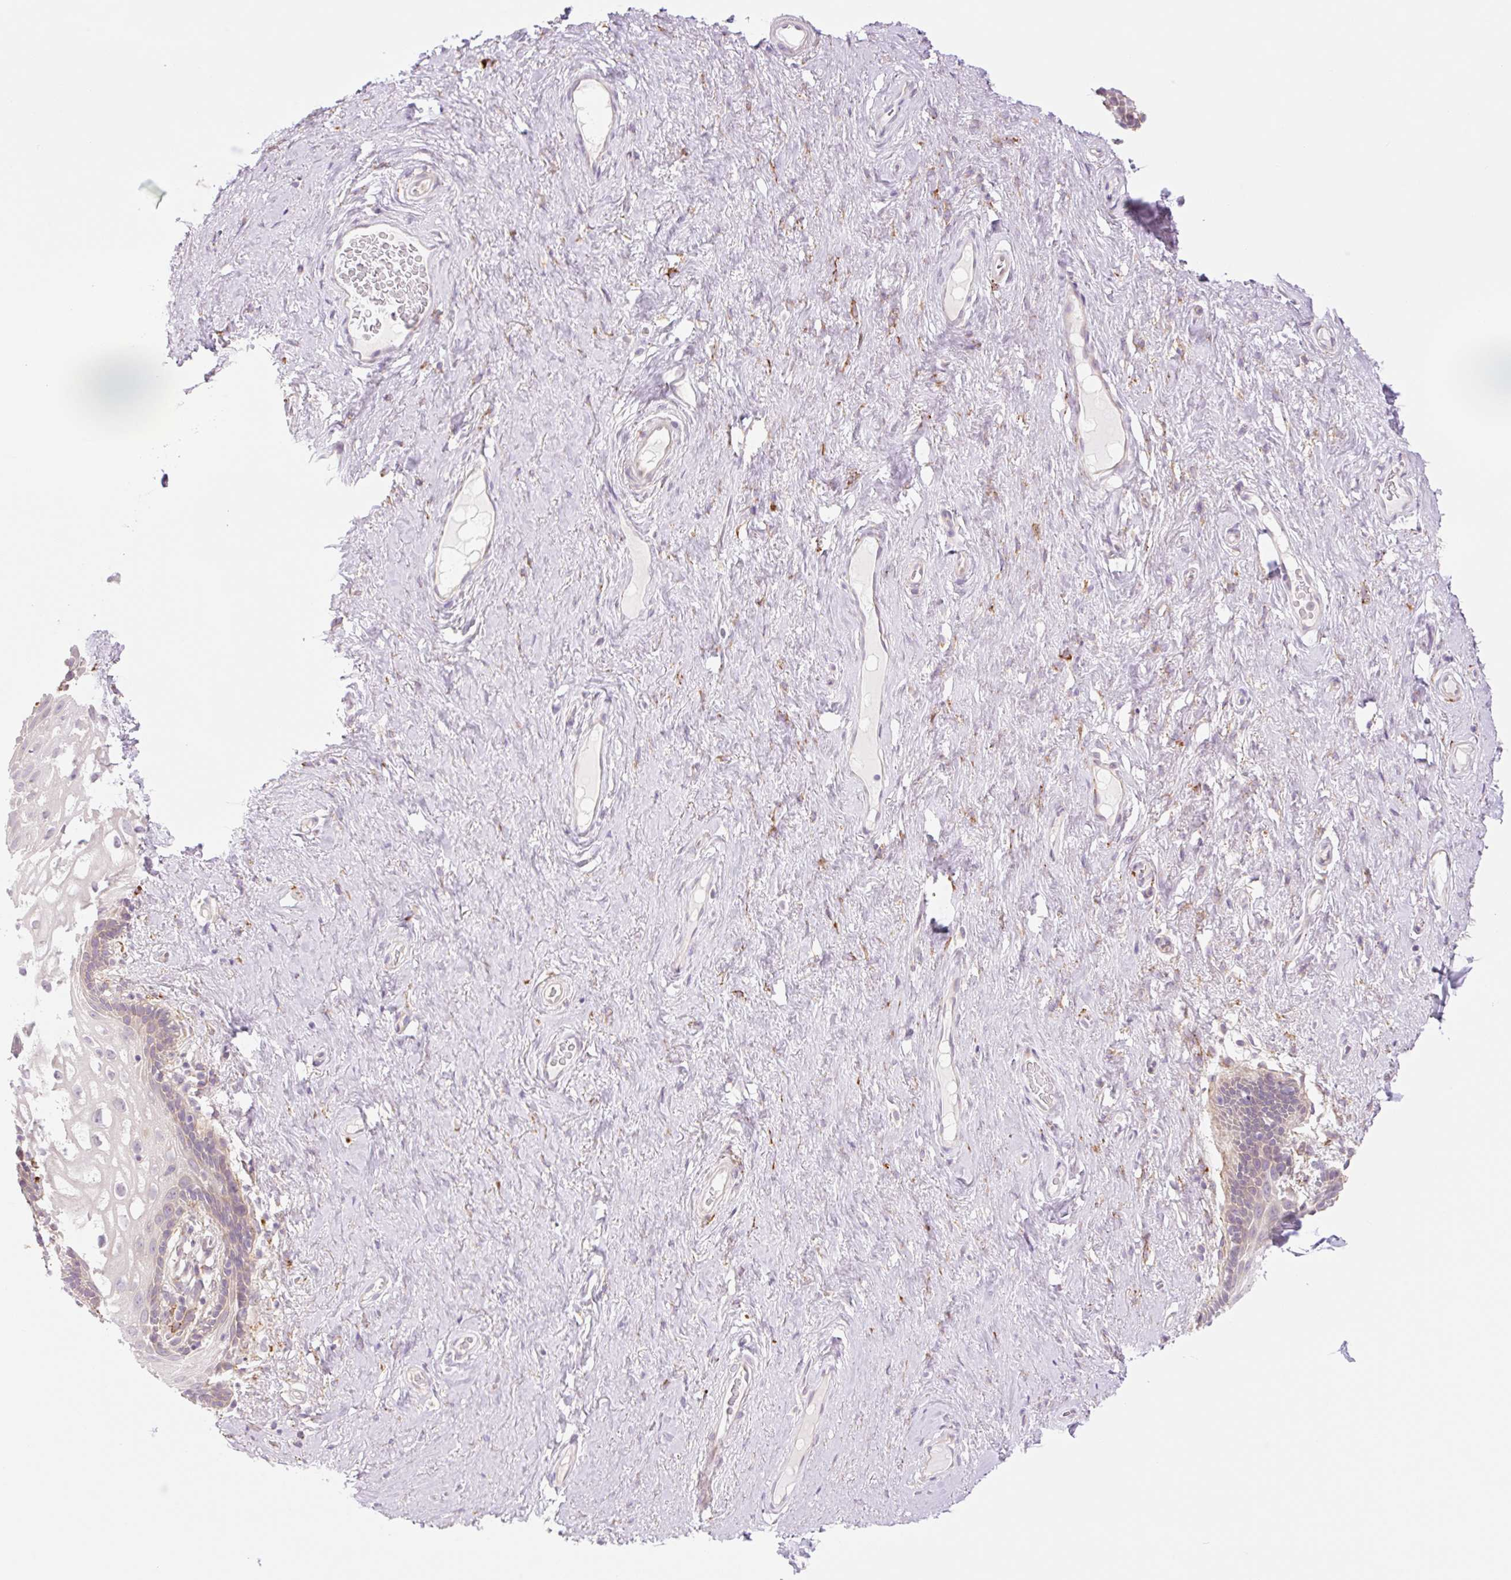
{"staining": {"intensity": "weak", "quantity": "25%-75%", "location": "cytoplasmic/membranous"}, "tissue": "vagina", "cell_type": "Squamous epithelial cells", "image_type": "normal", "snomed": [{"axis": "morphology", "description": "Normal tissue, NOS"}, {"axis": "topography", "description": "Vagina"}, {"axis": "topography", "description": "Peripheral nerve tissue"}], "caption": "There is low levels of weak cytoplasmic/membranous positivity in squamous epithelial cells of benign vagina, as demonstrated by immunohistochemical staining (brown color).", "gene": "COL5A1", "patient": {"sex": "female", "age": 71}}